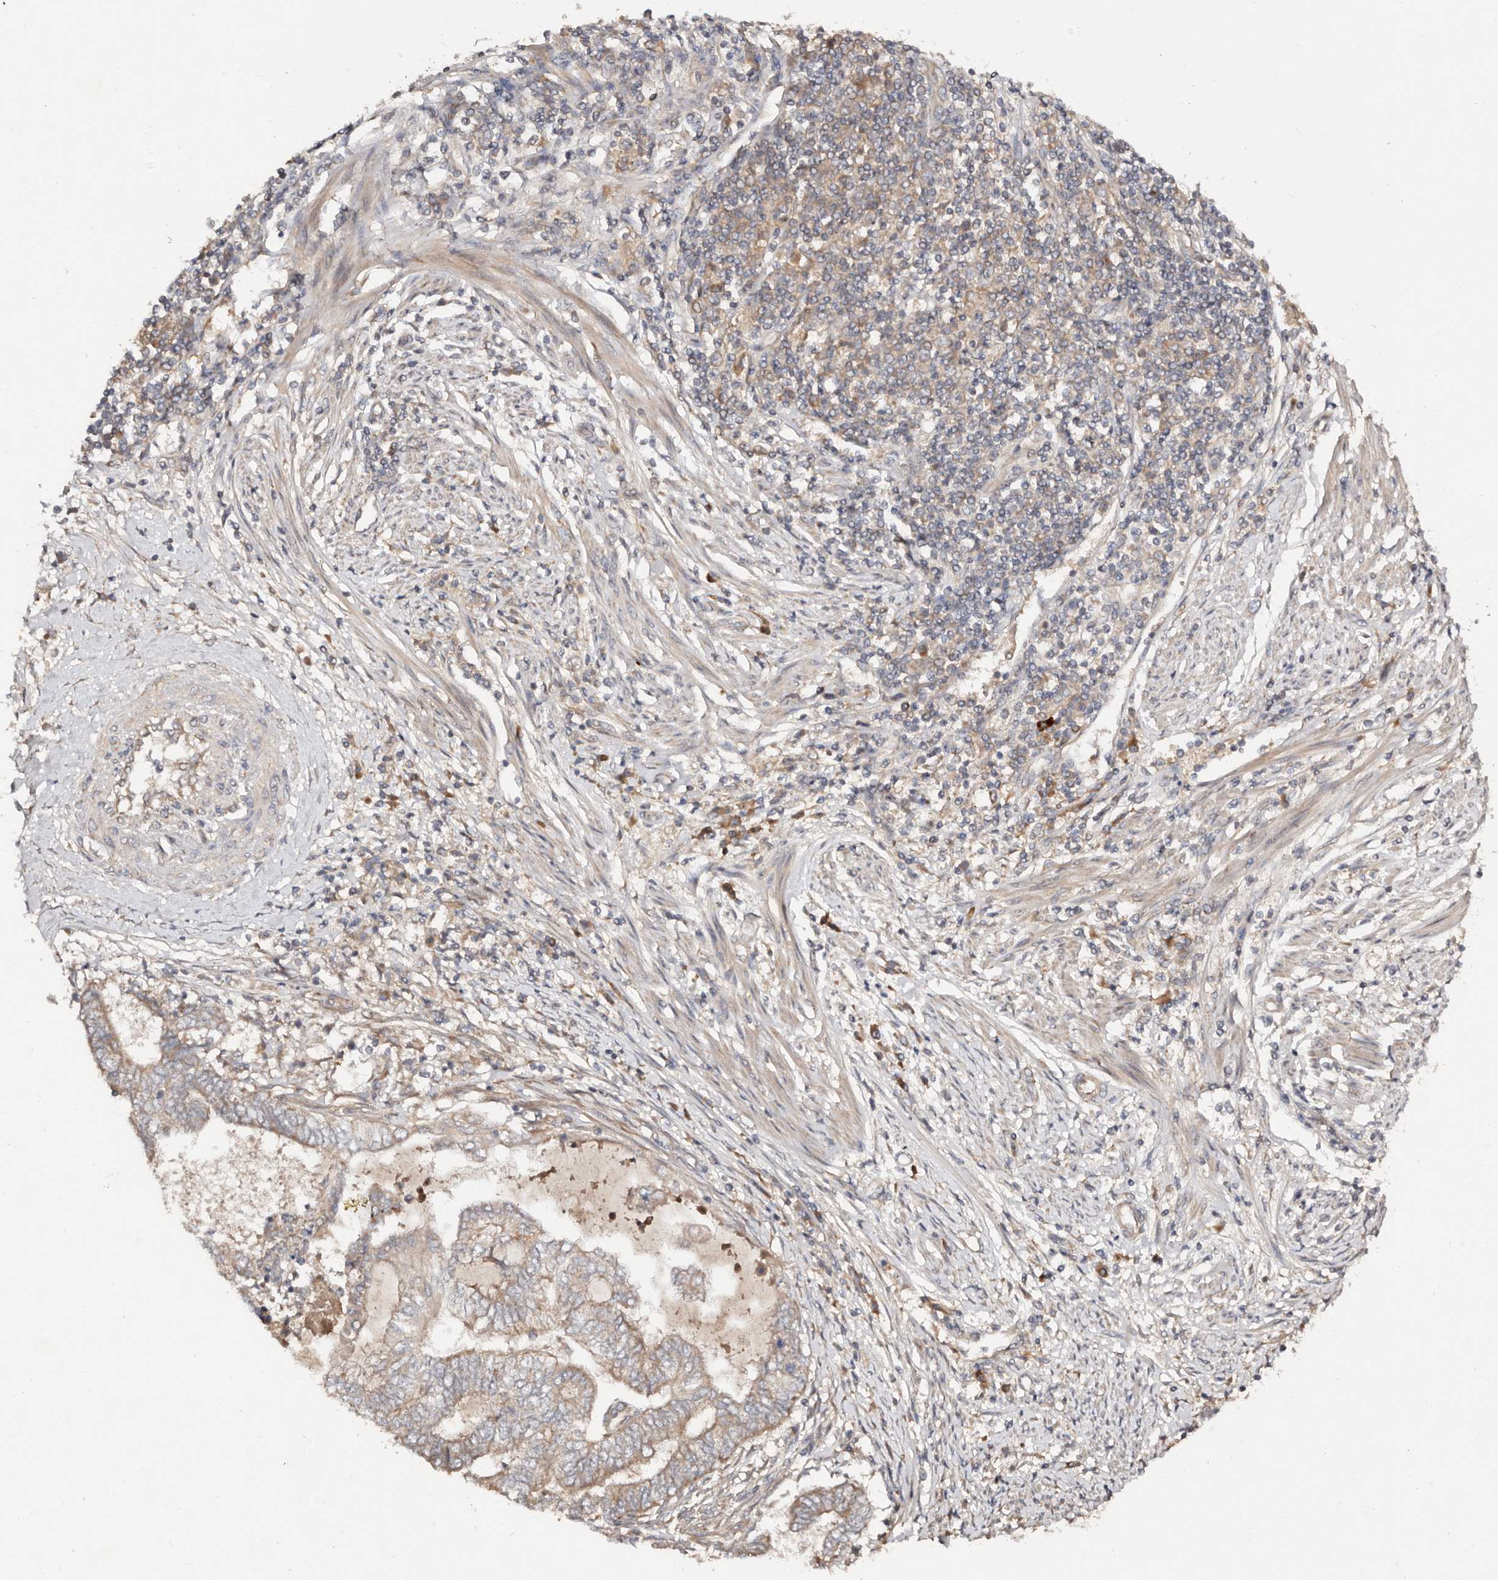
{"staining": {"intensity": "moderate", "quantity": ">75%", "location": "cytoplasmic/membranous"}, "tissue": "endometrial cancer", "cell_type": "Tumor cells", "image_type": "cancer", "snomed": [{"axis": "morphology", "description": "Adenocarcinoma, NOS"}, {"axis": "topography", "description": "Uterus"}, {"axis": "topography", "description": "Endometrium"}], "caption": "Endometrial cancer (adenocarcinoma) tissue reveals moderate cytoplasmic/membranous staining in approximately >75% of tumor cells", "gene": "DENND11", "patient": {"sex": "female", "age": 70}}